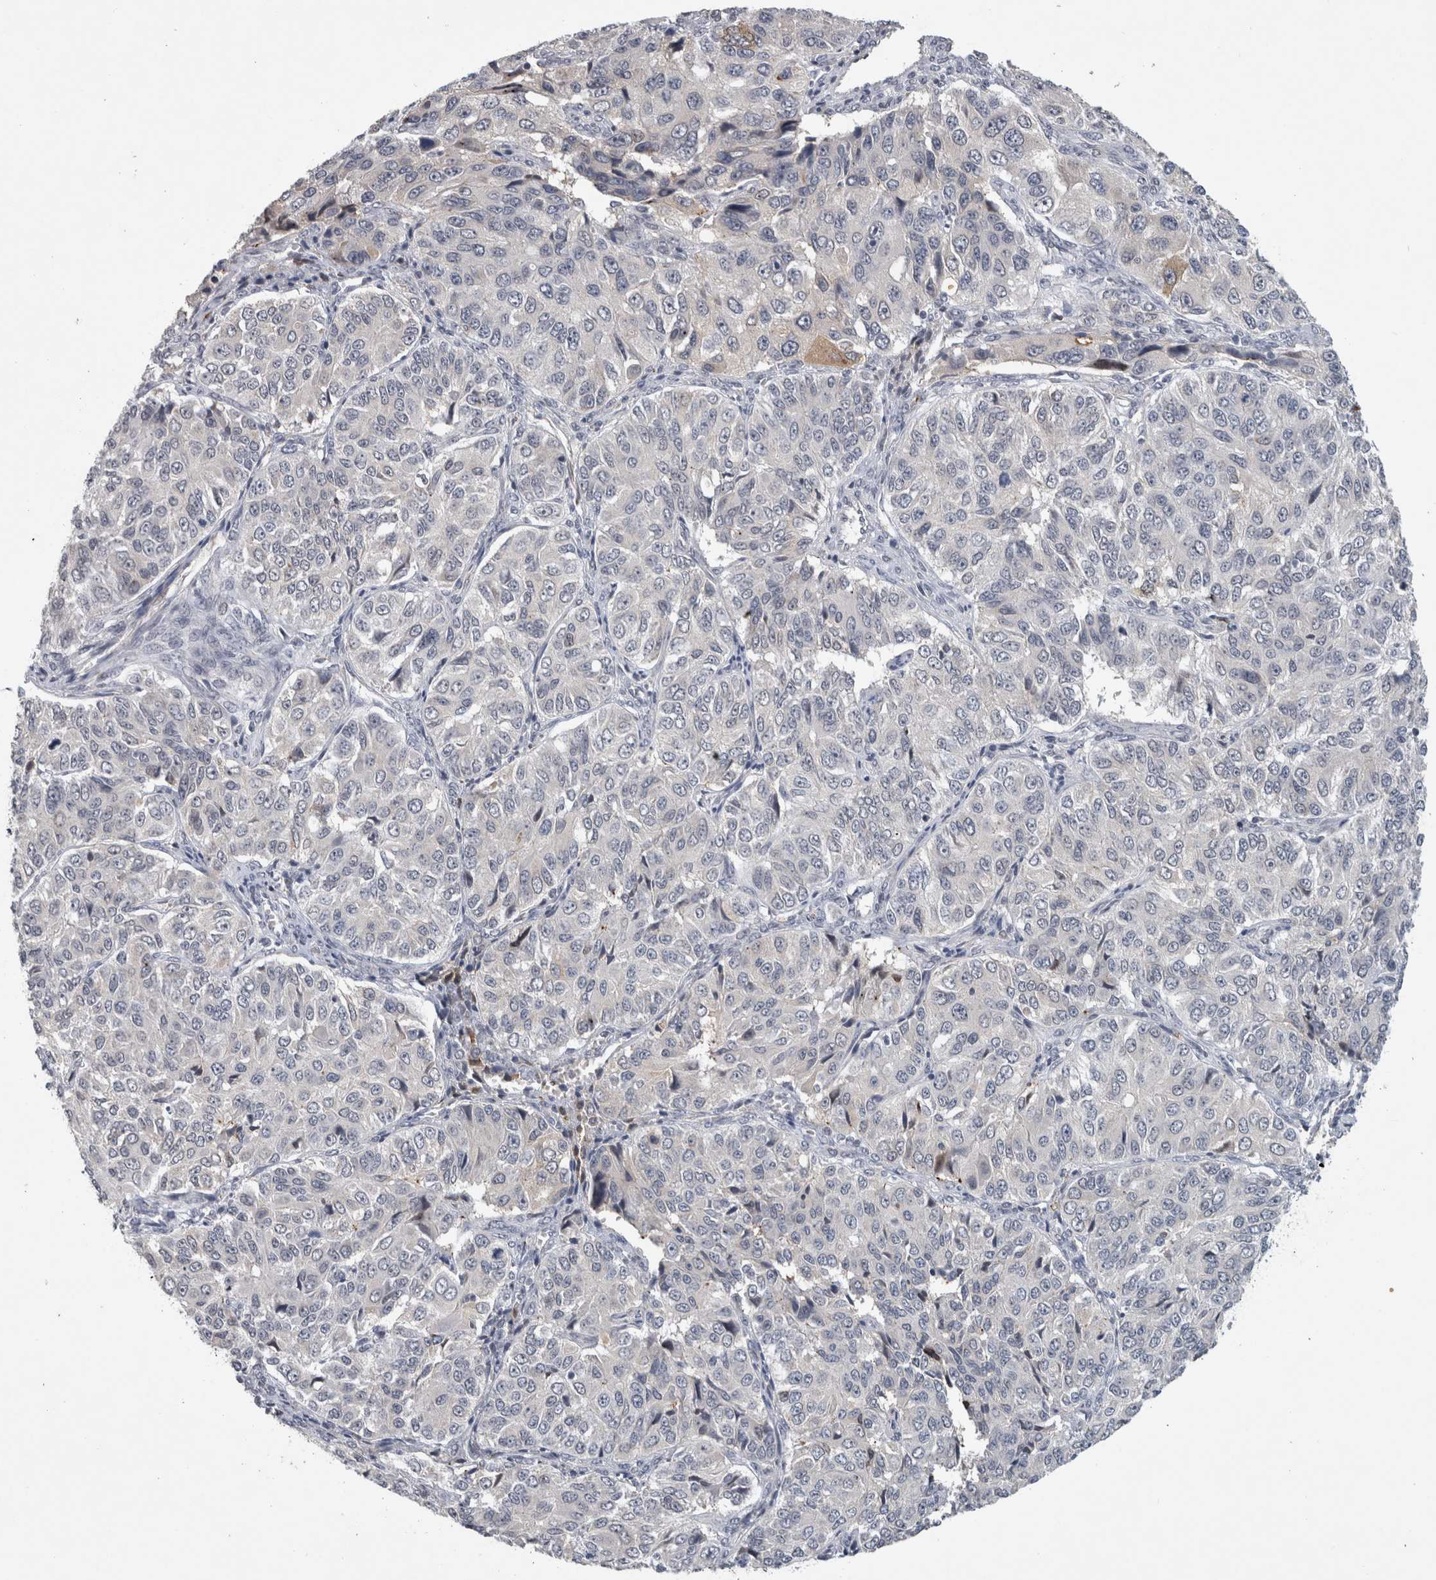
{"staining": {"intensity": "moderate", "quantity": "<25%", "location": "cytoplasmic/membranous,nuclear"}, "tissue": "ovarian cancer", "cell_type": "Tumor cells", "image_type": "cancer", "snomed": [{"axis": "morphology", "description": "Carcinoma, endometroid"}, {"axis": "topography", "description": "Ovary"}], "caption": "Ovarian cancer (endometroid carcinoma) was stained to show a protein in brown. There is low levels of moderate cytoplasmic/membranous and nuclear expression in about <25% of tumor cells.", "gene": "PRXL2A", "patient": {"sex": "female", "age": 51}}